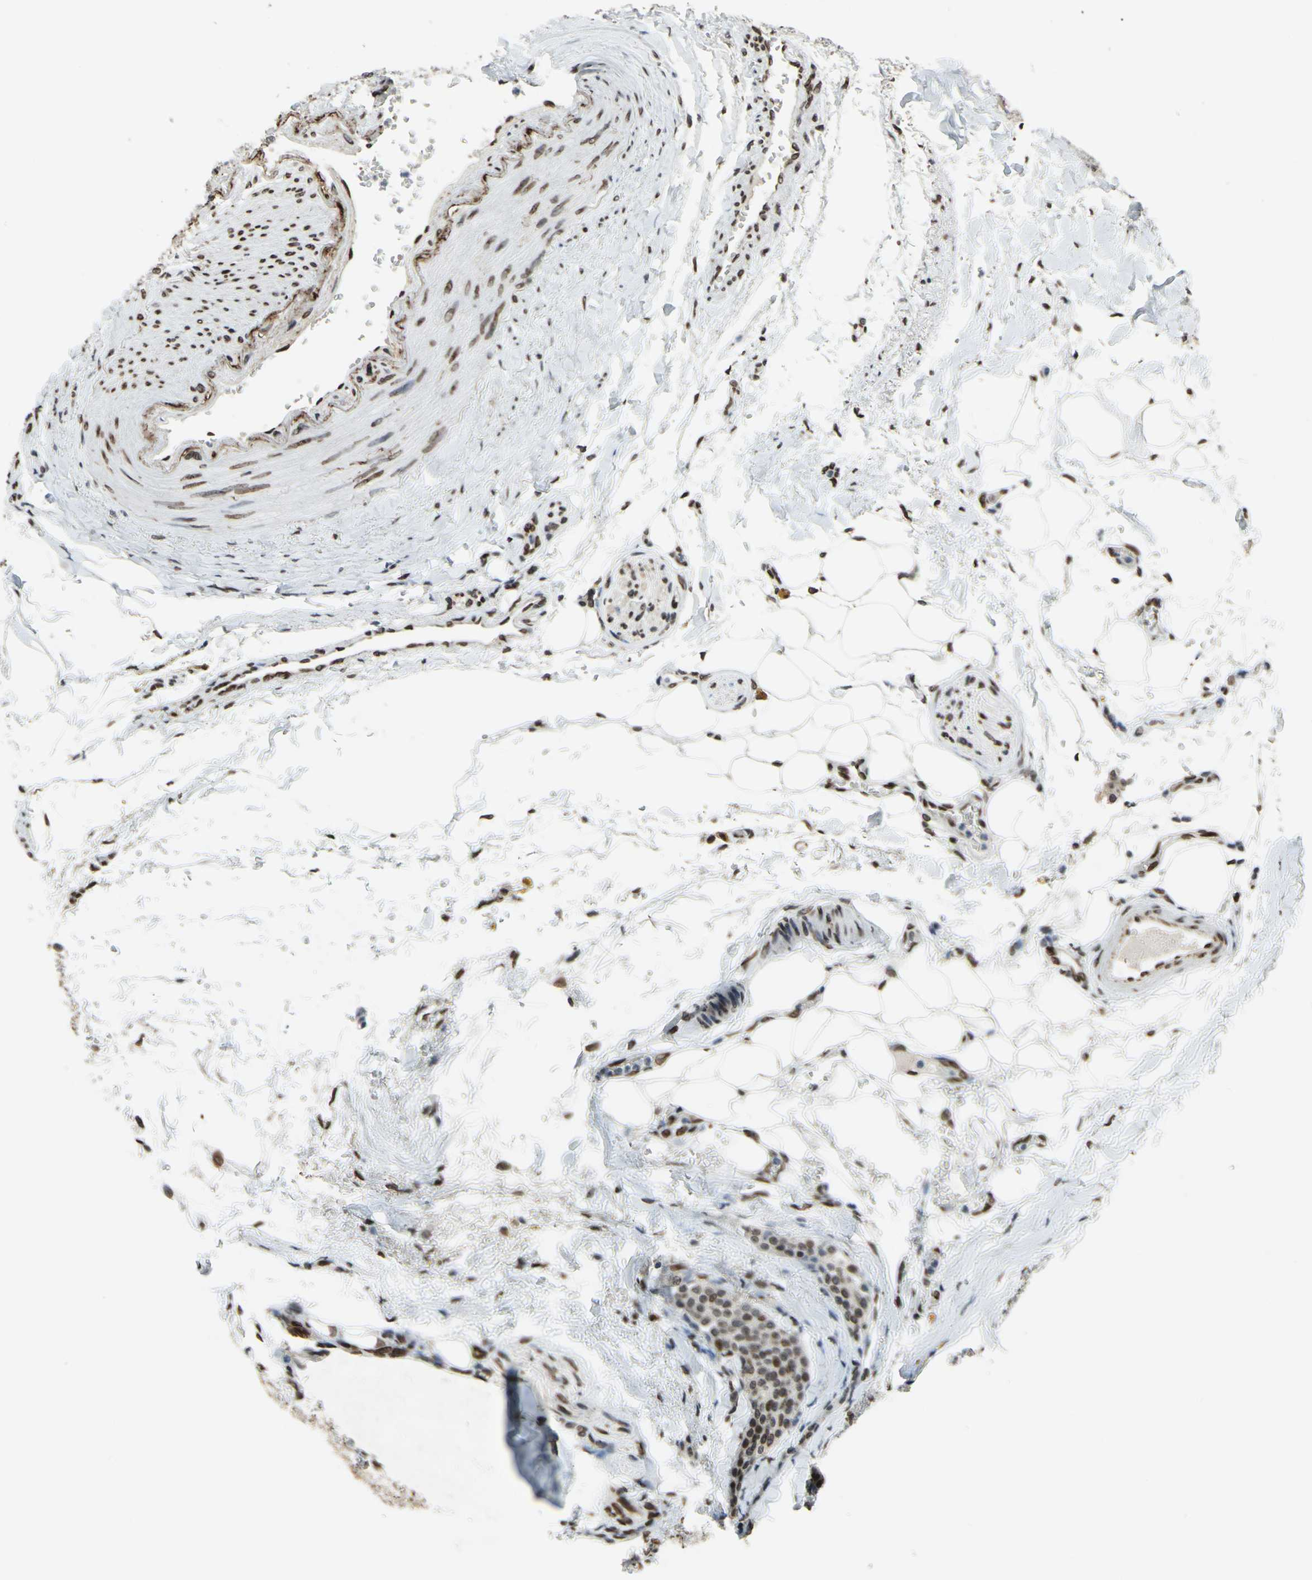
{"staining": {"intensity": "moderate", "quantity": ">75%", "location": "cytoplasmic/membranous,nuclear"}, "tissue": "carcinoid", "cell_type": "Tumor cells", "image_type": "cancer", "snomed": [{"axis": "morphology", "description": "Carcinoid, malignant, NOS"}, {"axis": "topography", "description": "Colon"}], "caption": "Carcinoid stained with a brown dye displays moderate cytoplasmic/membranous and nuclear positive staining in approximately >75% of tumor cells.", "gene": "ISY1", "patient": {"sex": "female", "age": 61}}